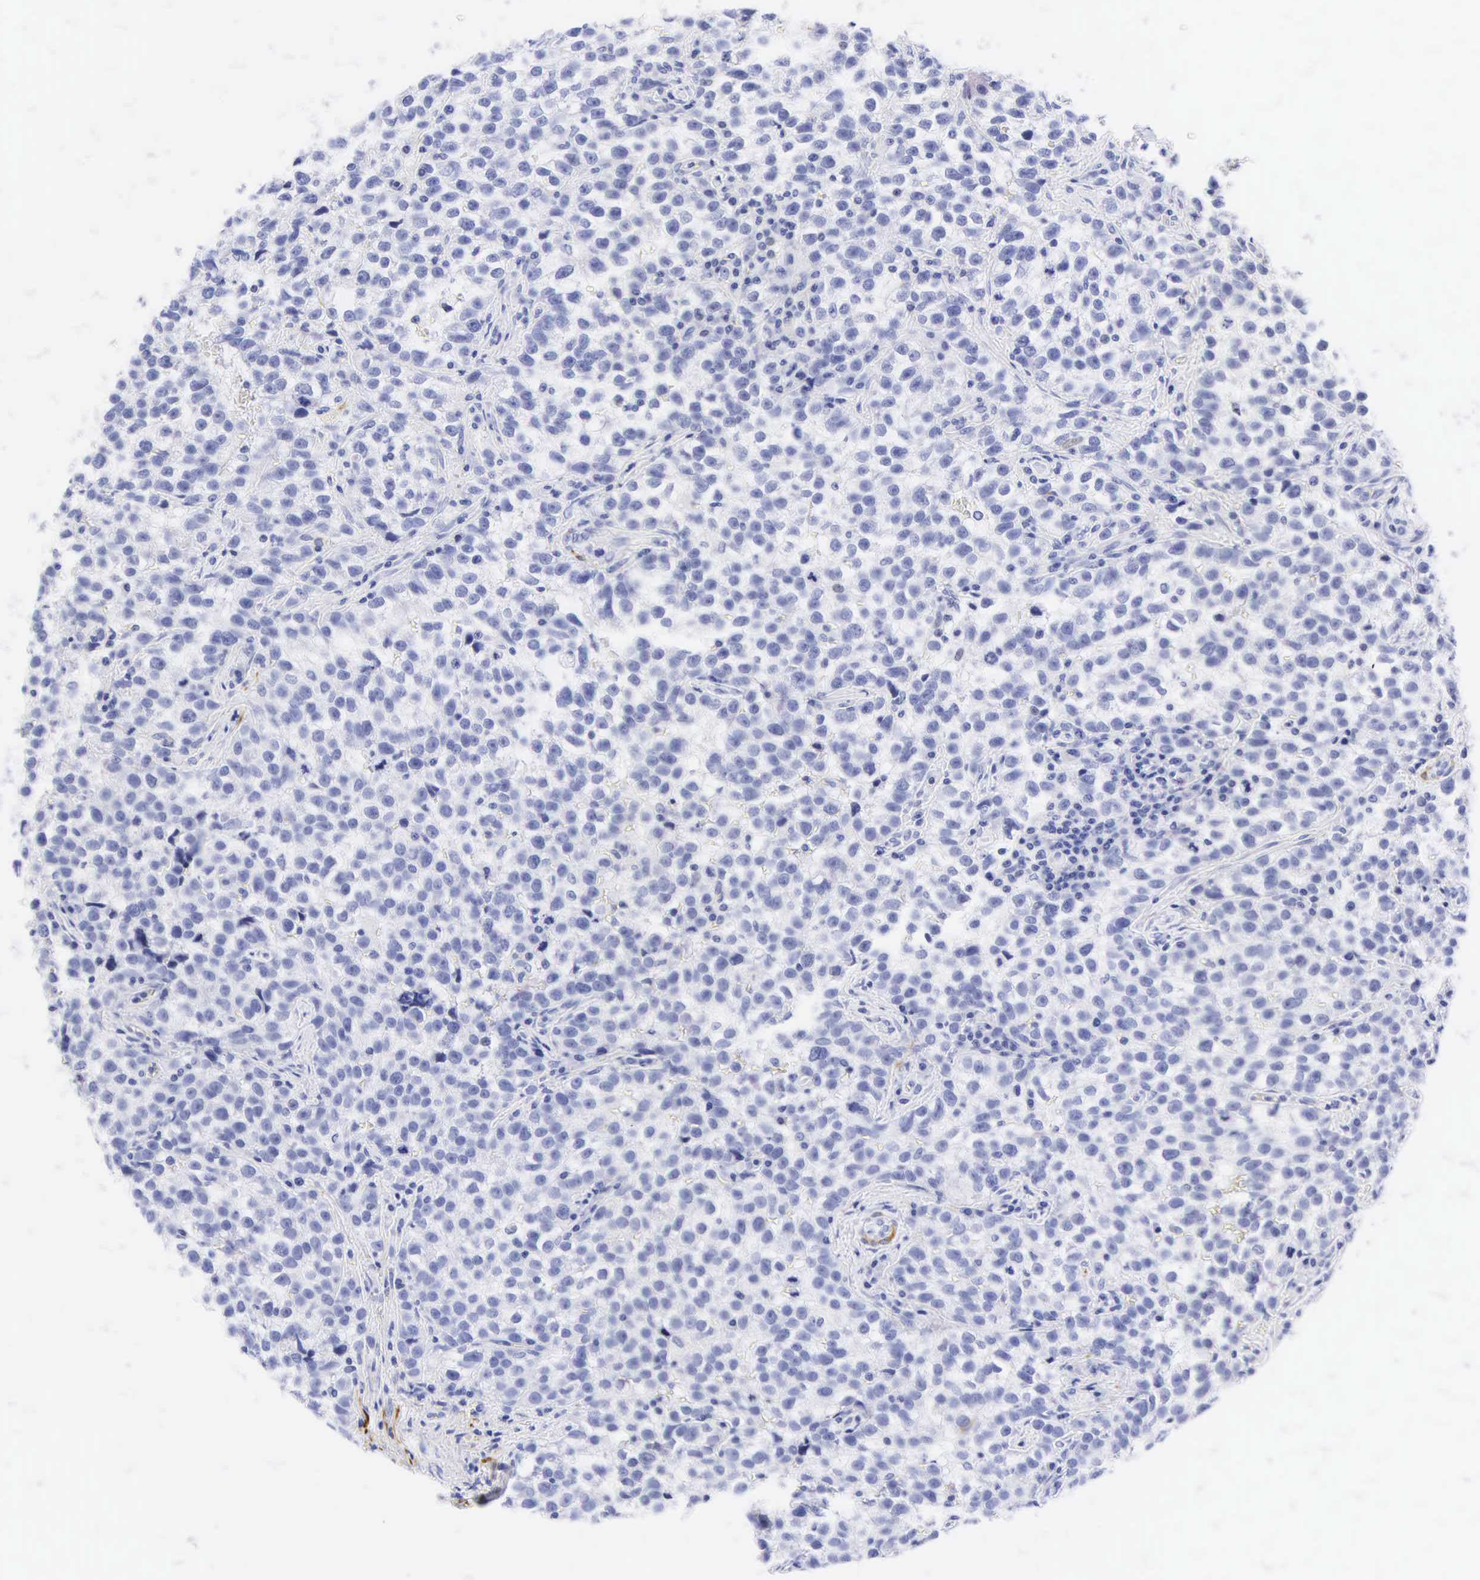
{"staining": {"intensity": "negative", "quantity": "none", "location": "none"}, "tissue": "testis cancer", "cell_type": "Tumor cells", "image_type": "cancer", "snomed": [{"axis": "morphology", "description": "Seminoma, NOS"}, {"axis": "topography", "description": "Testis"}], "caption": "The histopathology image shows no significant expression in tumor cells of testis cancer (seminoma). (DAB immunohistochemistry (IHC) visualized using brightfield microscopy, high magnification).", "gene": "DES", "patient": {"sex": "male", "age": 38}}